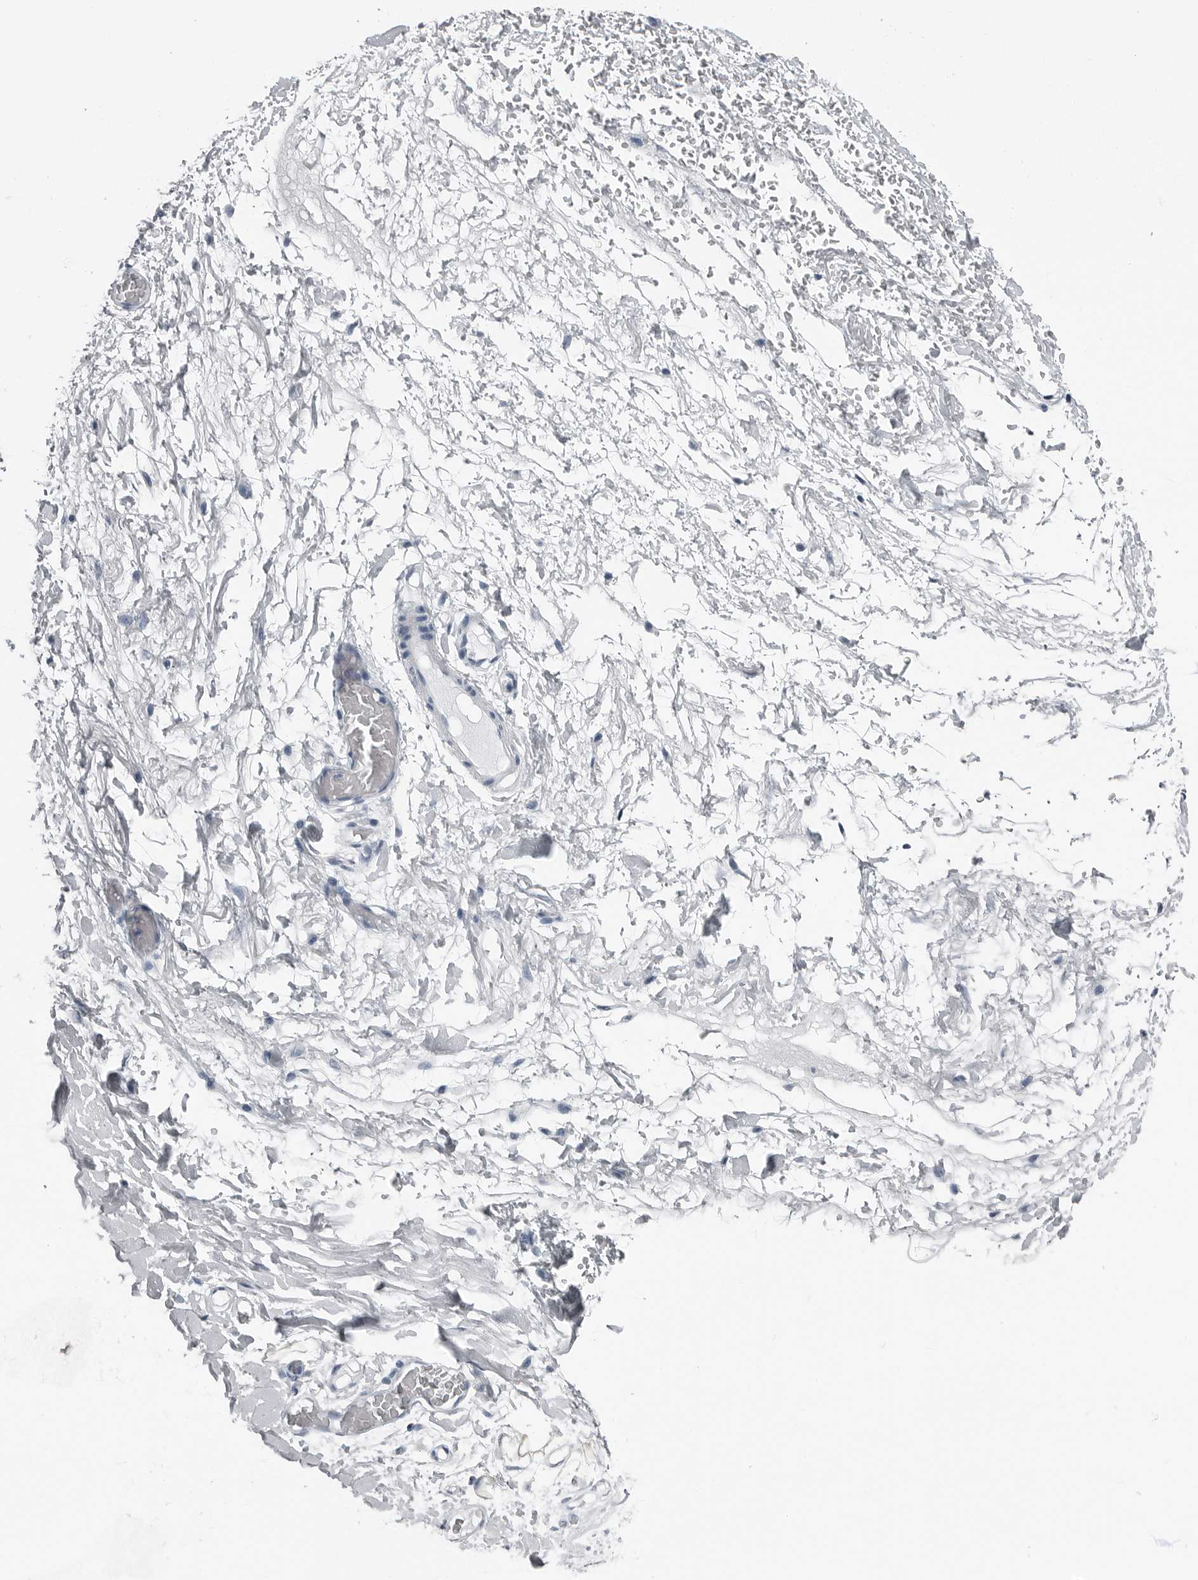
{"staining": {"intensity": "negative", "quantity": "none", "location": "none"}, "tissue": "adipose tissue", "cell_type": "Adipocytes", "image_type": "normal", "snomed": [{"axis": "morphology", "description": "Normal tissue, NOS"}, {"axis": "morphology", "description": "Adenocarcinoma, NOS"}, {"axis": "topography", "description": "Esophagus"}], "caption": "This micrograph is of benign adipose tissue stained with immunohistochemistry to label a protein in brown with the nuclei are counter-stained blue. There is no positivity in adipocytes. The staining was performed using DAB to visualize the protein expression in brown, while the nuclei were stained in blue with hematoxylin (Magnification: 20x).", "gene": "SPINK1", "patient": {"sex": "male", "age": 62}}